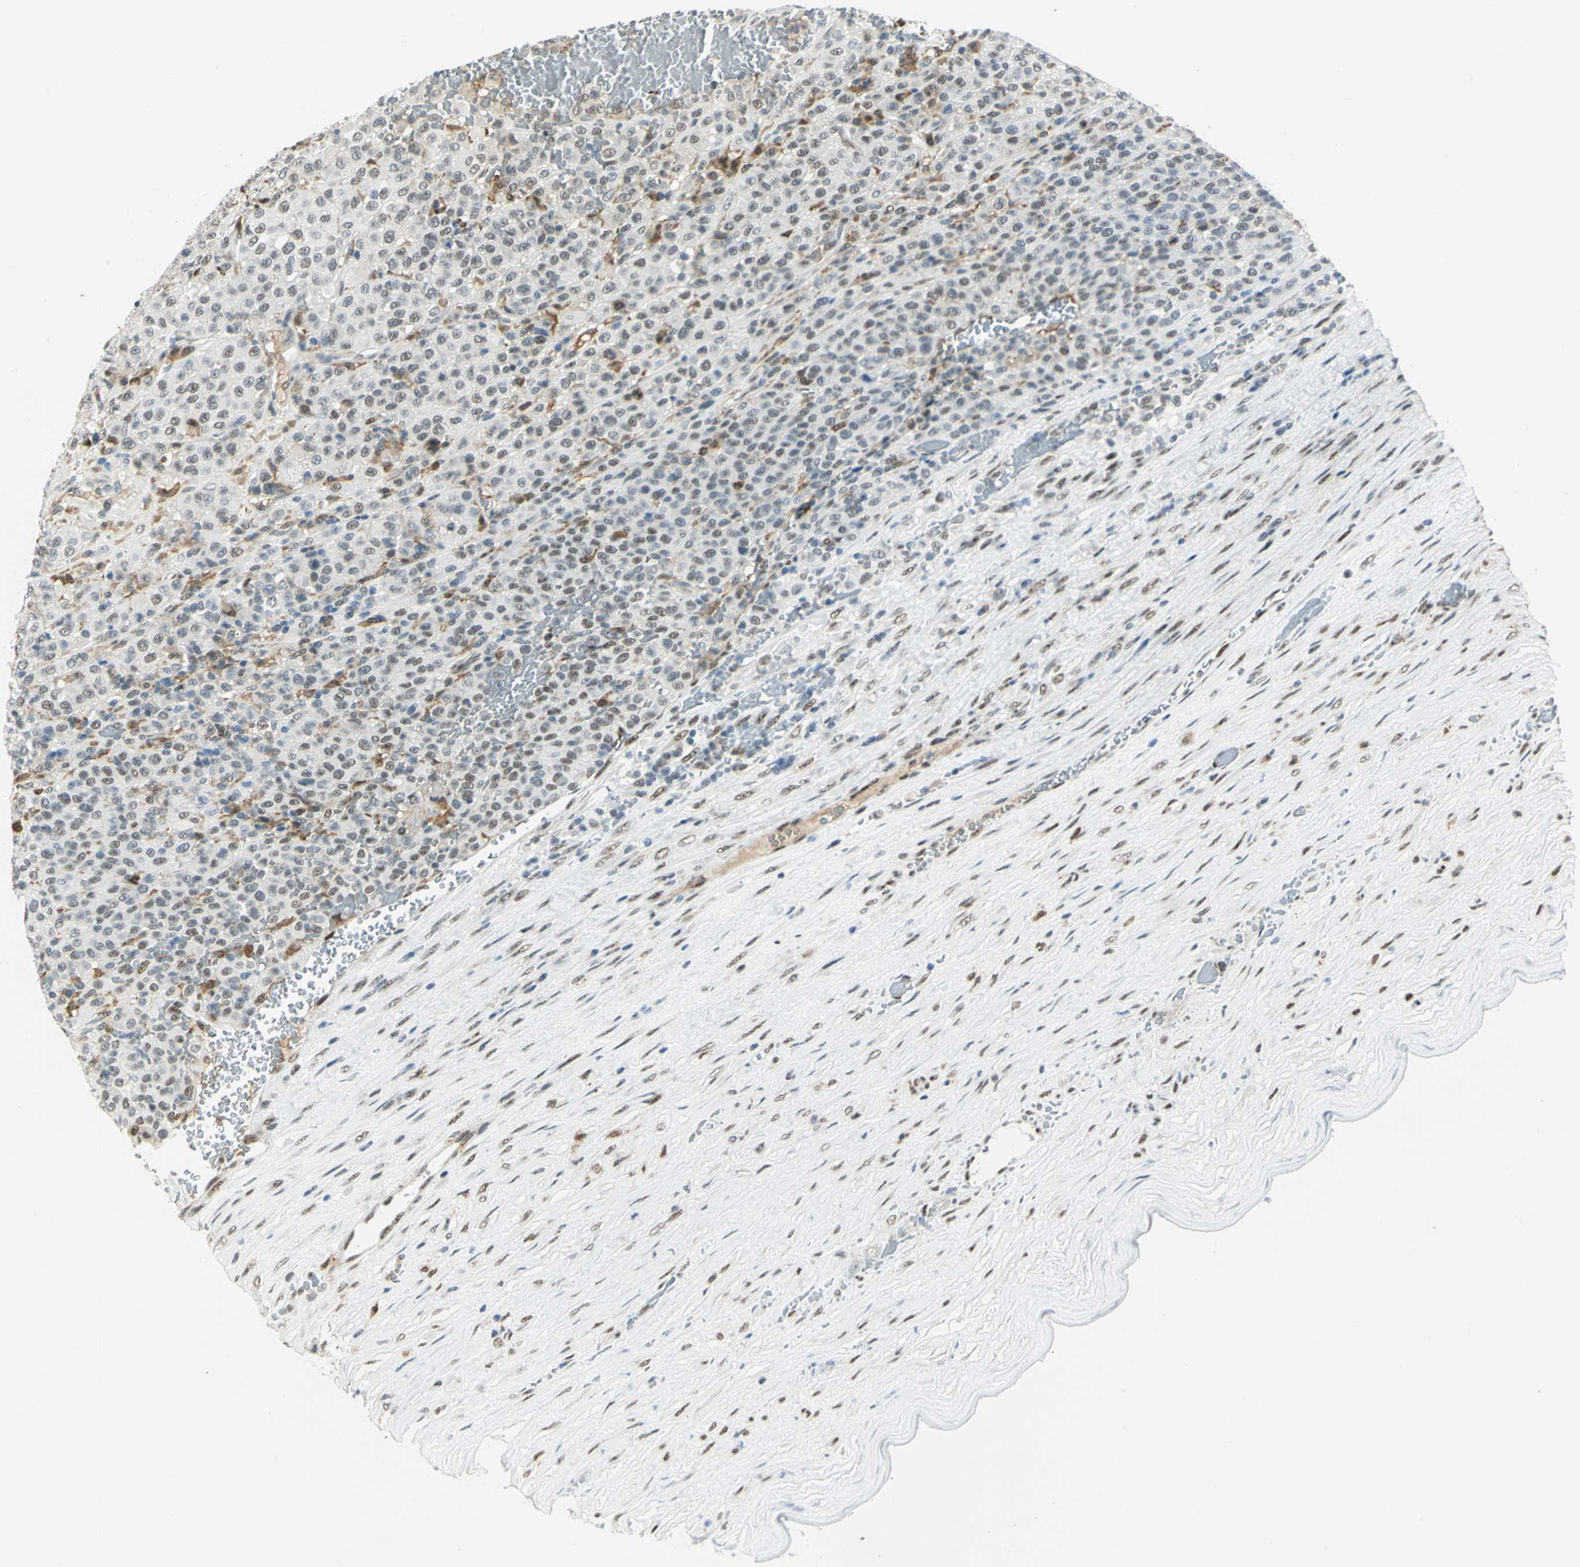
{"staining": {"intensity": "negative", "quantity": "none", "location": "none"}, "tissue": "melanoma", "cell_type": "Tumor cells", "image_type": "cancer", "snomed": [{"axis": "morphology", "description": "Malignant melanoma, Metastatic site"}, {"axis": "topography", "description": "Pancreas"}], "caption": "This histopathology image is of malignant melanoma (metastatic site) stained with immunohistochemistry to label a protein in brown with the nuclei are counter-stained blue. There is no positivity in tumor cells.", "gene": "MTMR10", "patient": {"sex": "female", "age": 30}}